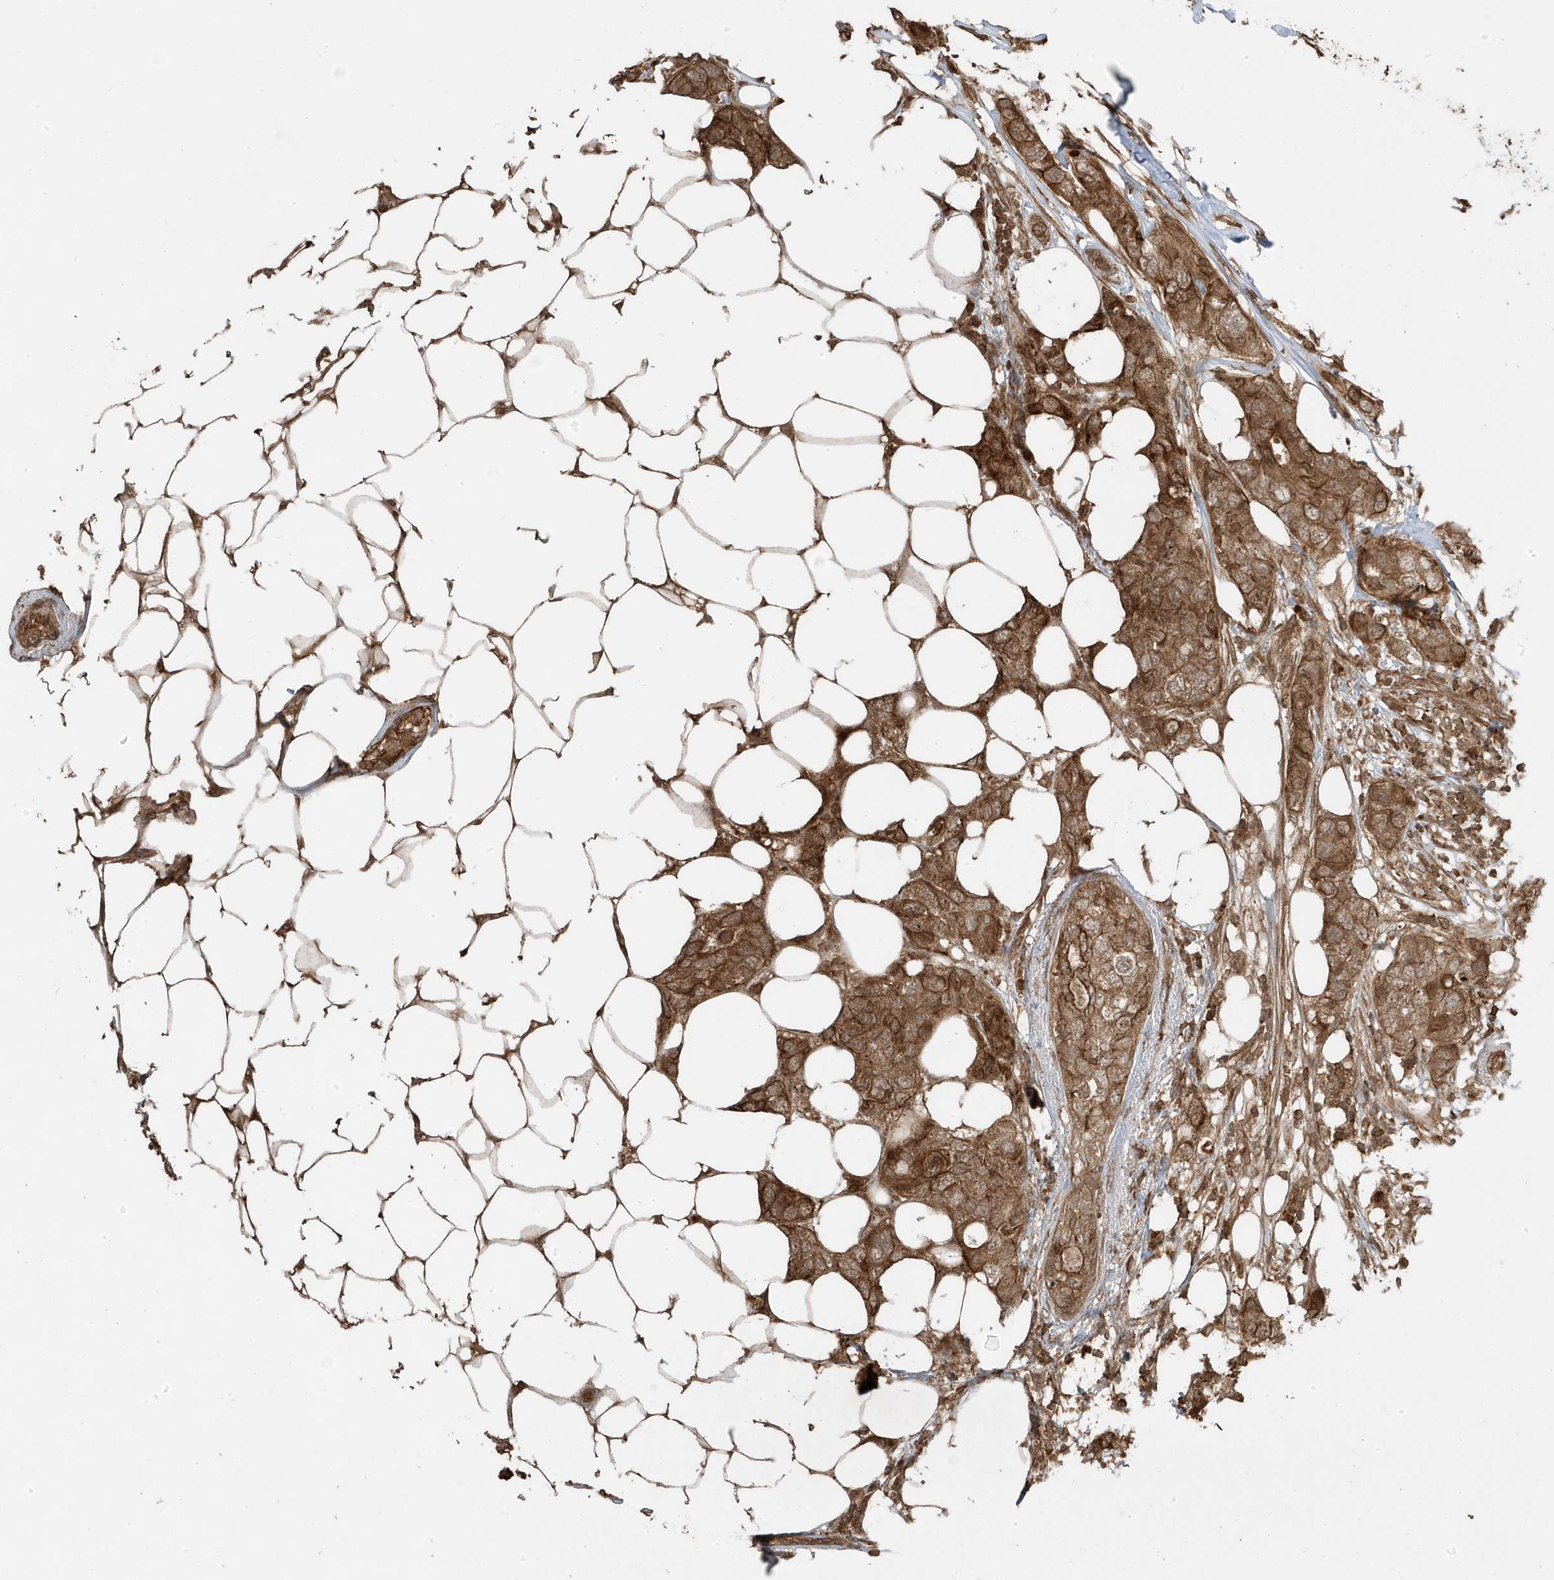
{"staining": {"intensity": "strong", "quantity": ">75%", "location": "cytoplasmic/membranous"}, "tissue": "breast cancer", "cell_type": "Tumor cells", "image_type": "cancer", "snomed": [{"axis": "morphology", "description": "Duct carcinoma"}, {"axis": "topography", "description": "Breast"}], "caption": "The micrograph demonstrates staining of breast intraductal carcinoma, revealing strong cytoplasmic/membranous protein positivity (brown color) within tumor cells.", "gene": "ASAP1", "patient": {"sex": "female", "age": 50}}